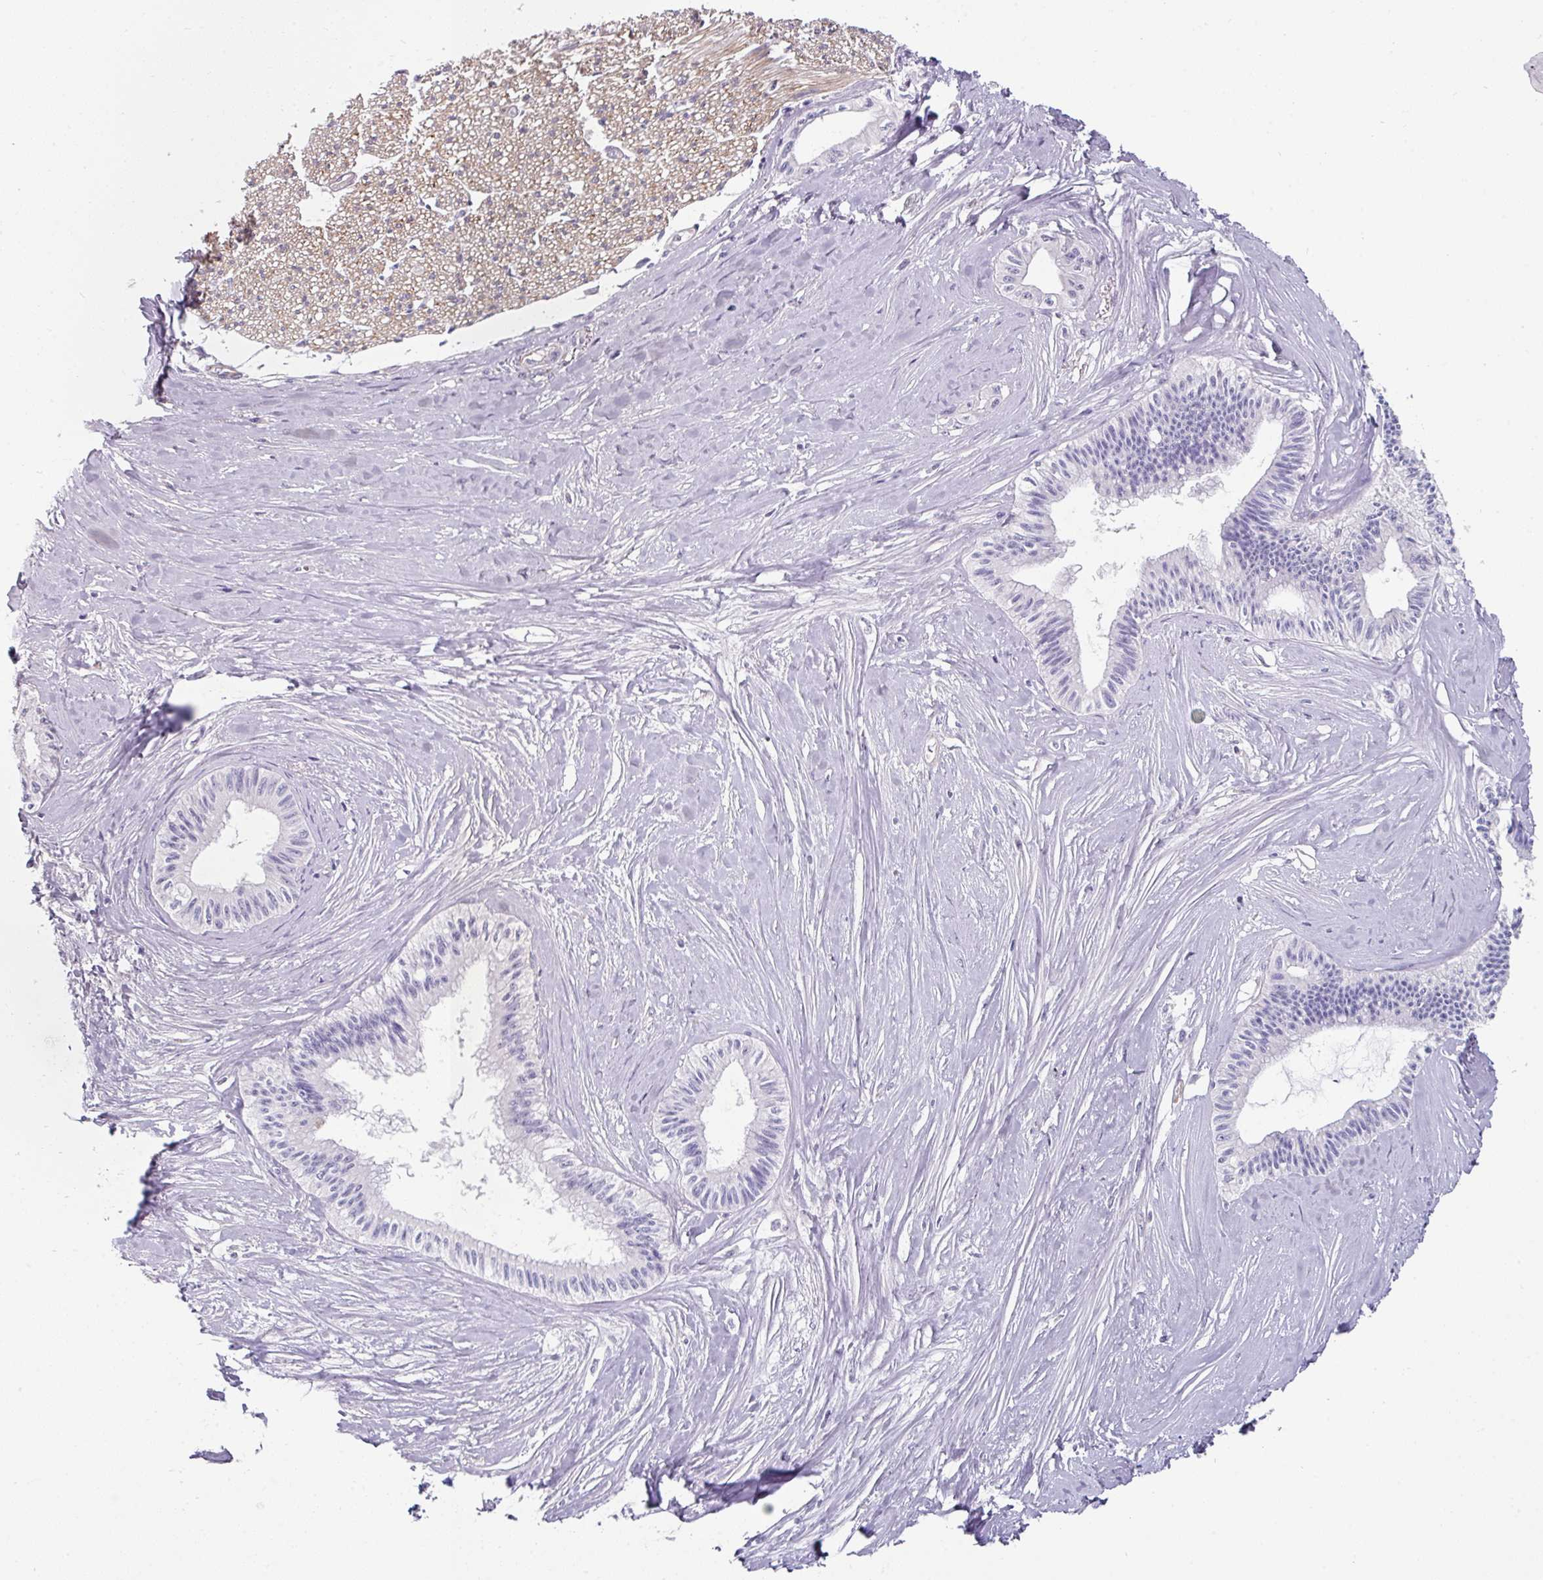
{"staining": {"intensity": "negative", "quantity": "none", "location": "none"}, "tissue": "pancreatic cancer", "cell_type": "Tumor cells", "image_type": "cancer", "snomed": [{"axis": "morphology", "description": "Adenocarcinoma, NOS"}, {"axis": "topography", "description": "Pancreas"}], "caption": "Micrograph shows no protein staining in tumor cells of pancreatic adenocarcinoma tissue.", "gene": "EYA3", "patient": {"sex": "male", "age": 71}}